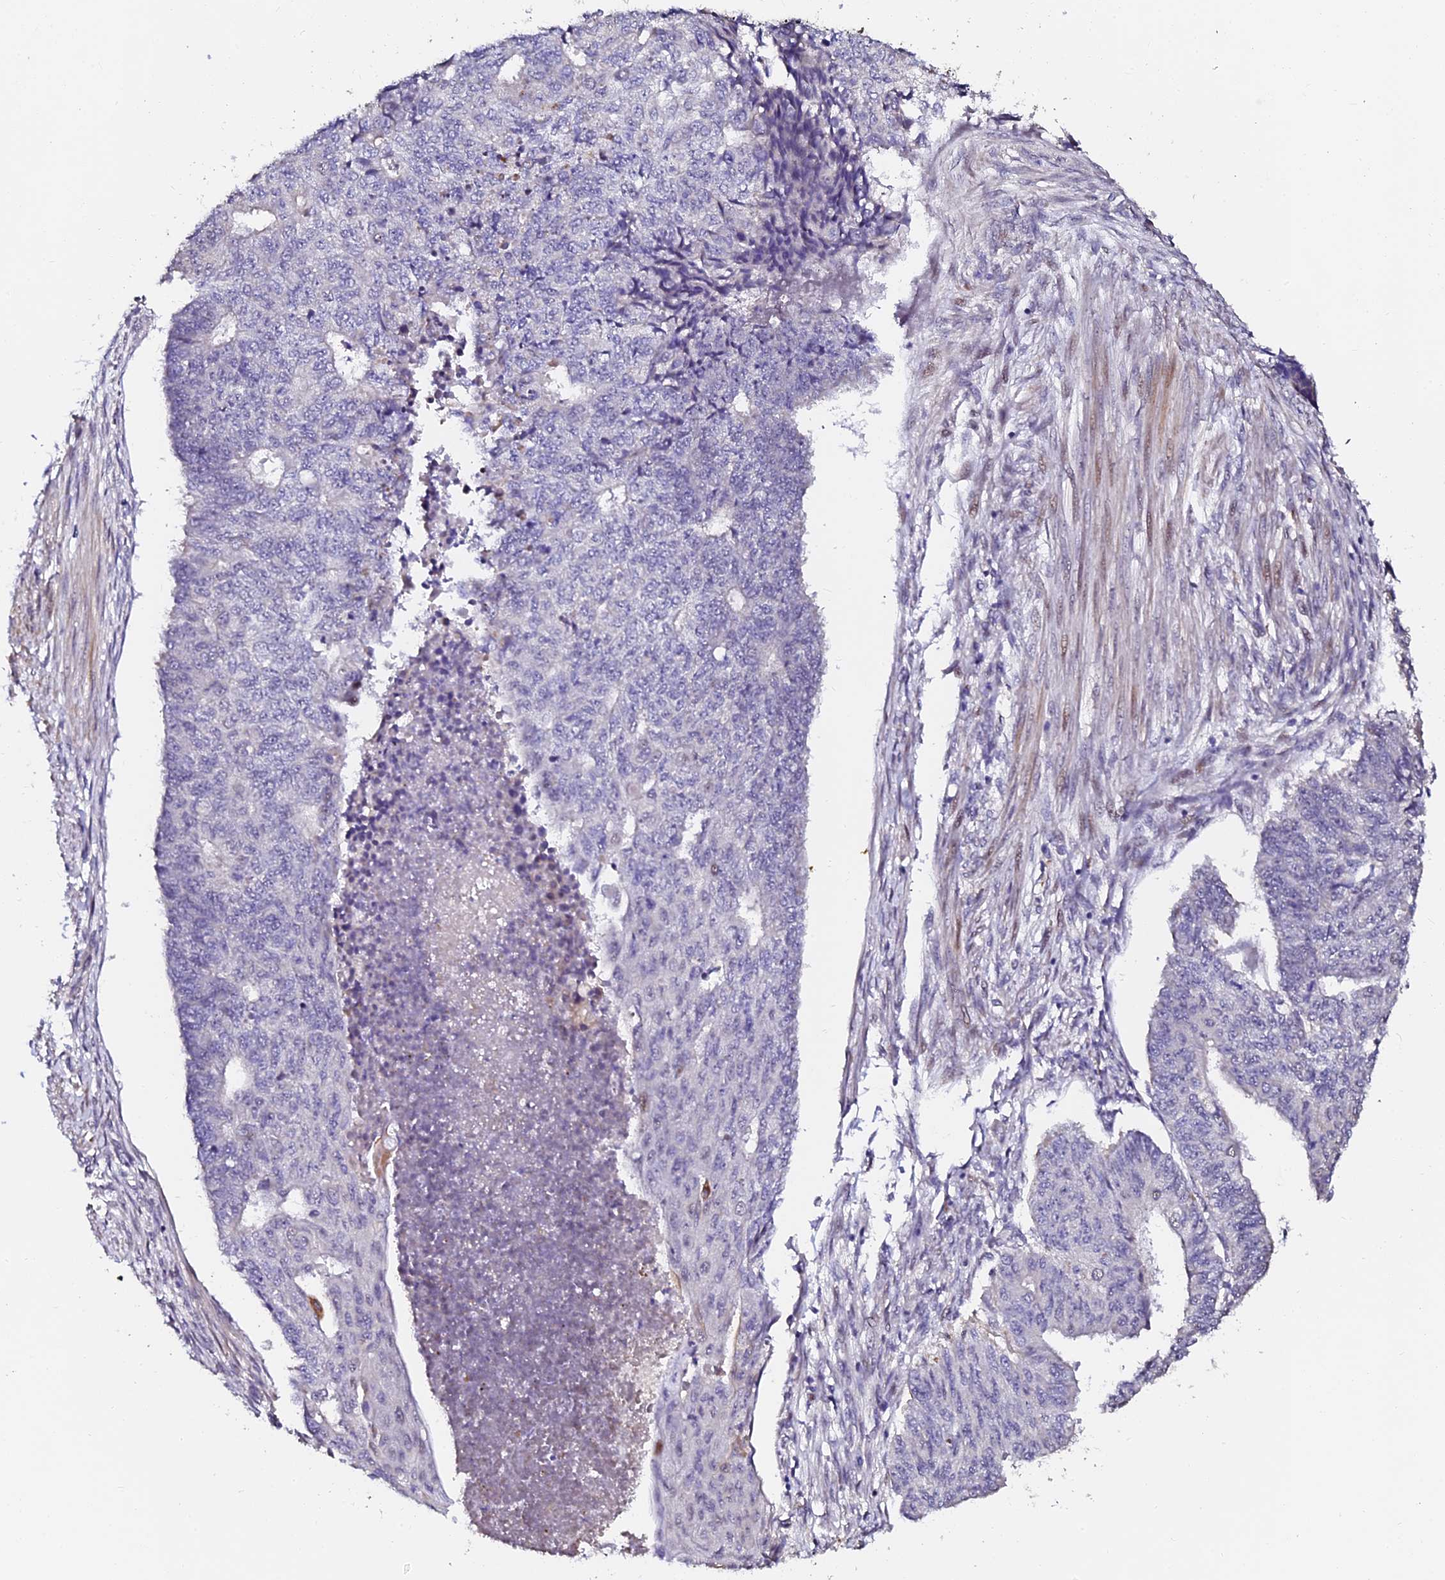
{"staining": {"intensity": "negative", "quantity": "none", "location": "none"}, "tissue": "endometrial cancer", "cell_type": "Tumor cells", "image_type": "cancer", "snomed": [{"axis": "morphology", "description": "Adenocarcinoma, NOS"}, {"axis": "topography", "description": "Endometrium"}], "caption": "Tumor cells are negative for protein expression in human adenocarcinoma (endometrial). (Brightfield microscopy of DAB IHC at high magnification).", "gene": "GPN3", "patient": {"sex": "female", "age": 32}}